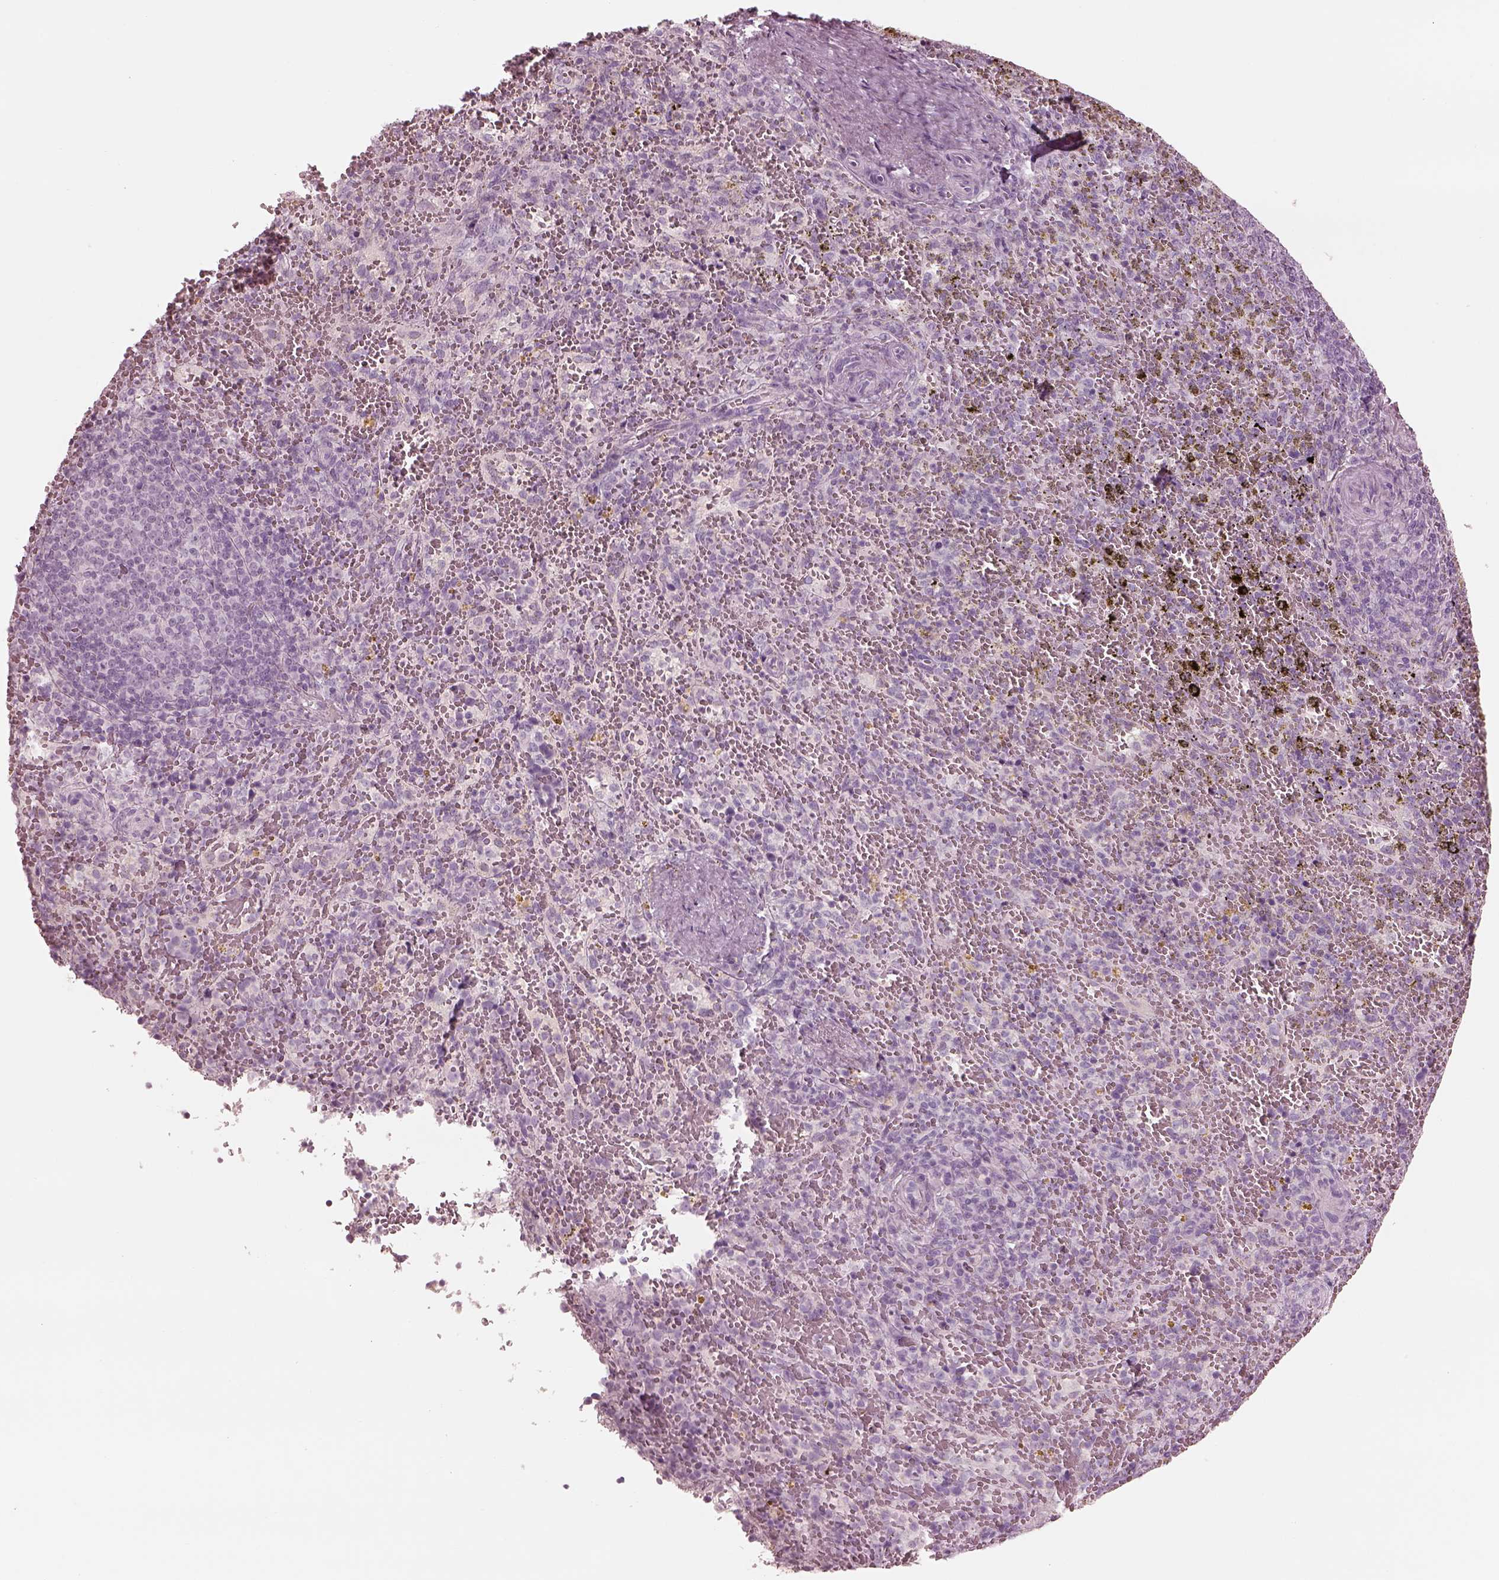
{"staining": {"intensity": "negative", "quantity": "none", "location": "none"}, "tissue": "spleen", "cell_type": "Cells in red pulp", "image_type": "normal", "snomed": [{"axis": "morphology", "description": "Normal tissue, NOS"}, {"axis": "topography", "description": "Spleen"}], "caption": "The image reveals no staining of cells in red pulp in normal spleen. Brightfield microscopy of IHC stained with DAB (brown) and hematoxylin (blue), captured at high magnification.", "gene": "RSPH9", "patient": {"sex": "female", "age": 50}}